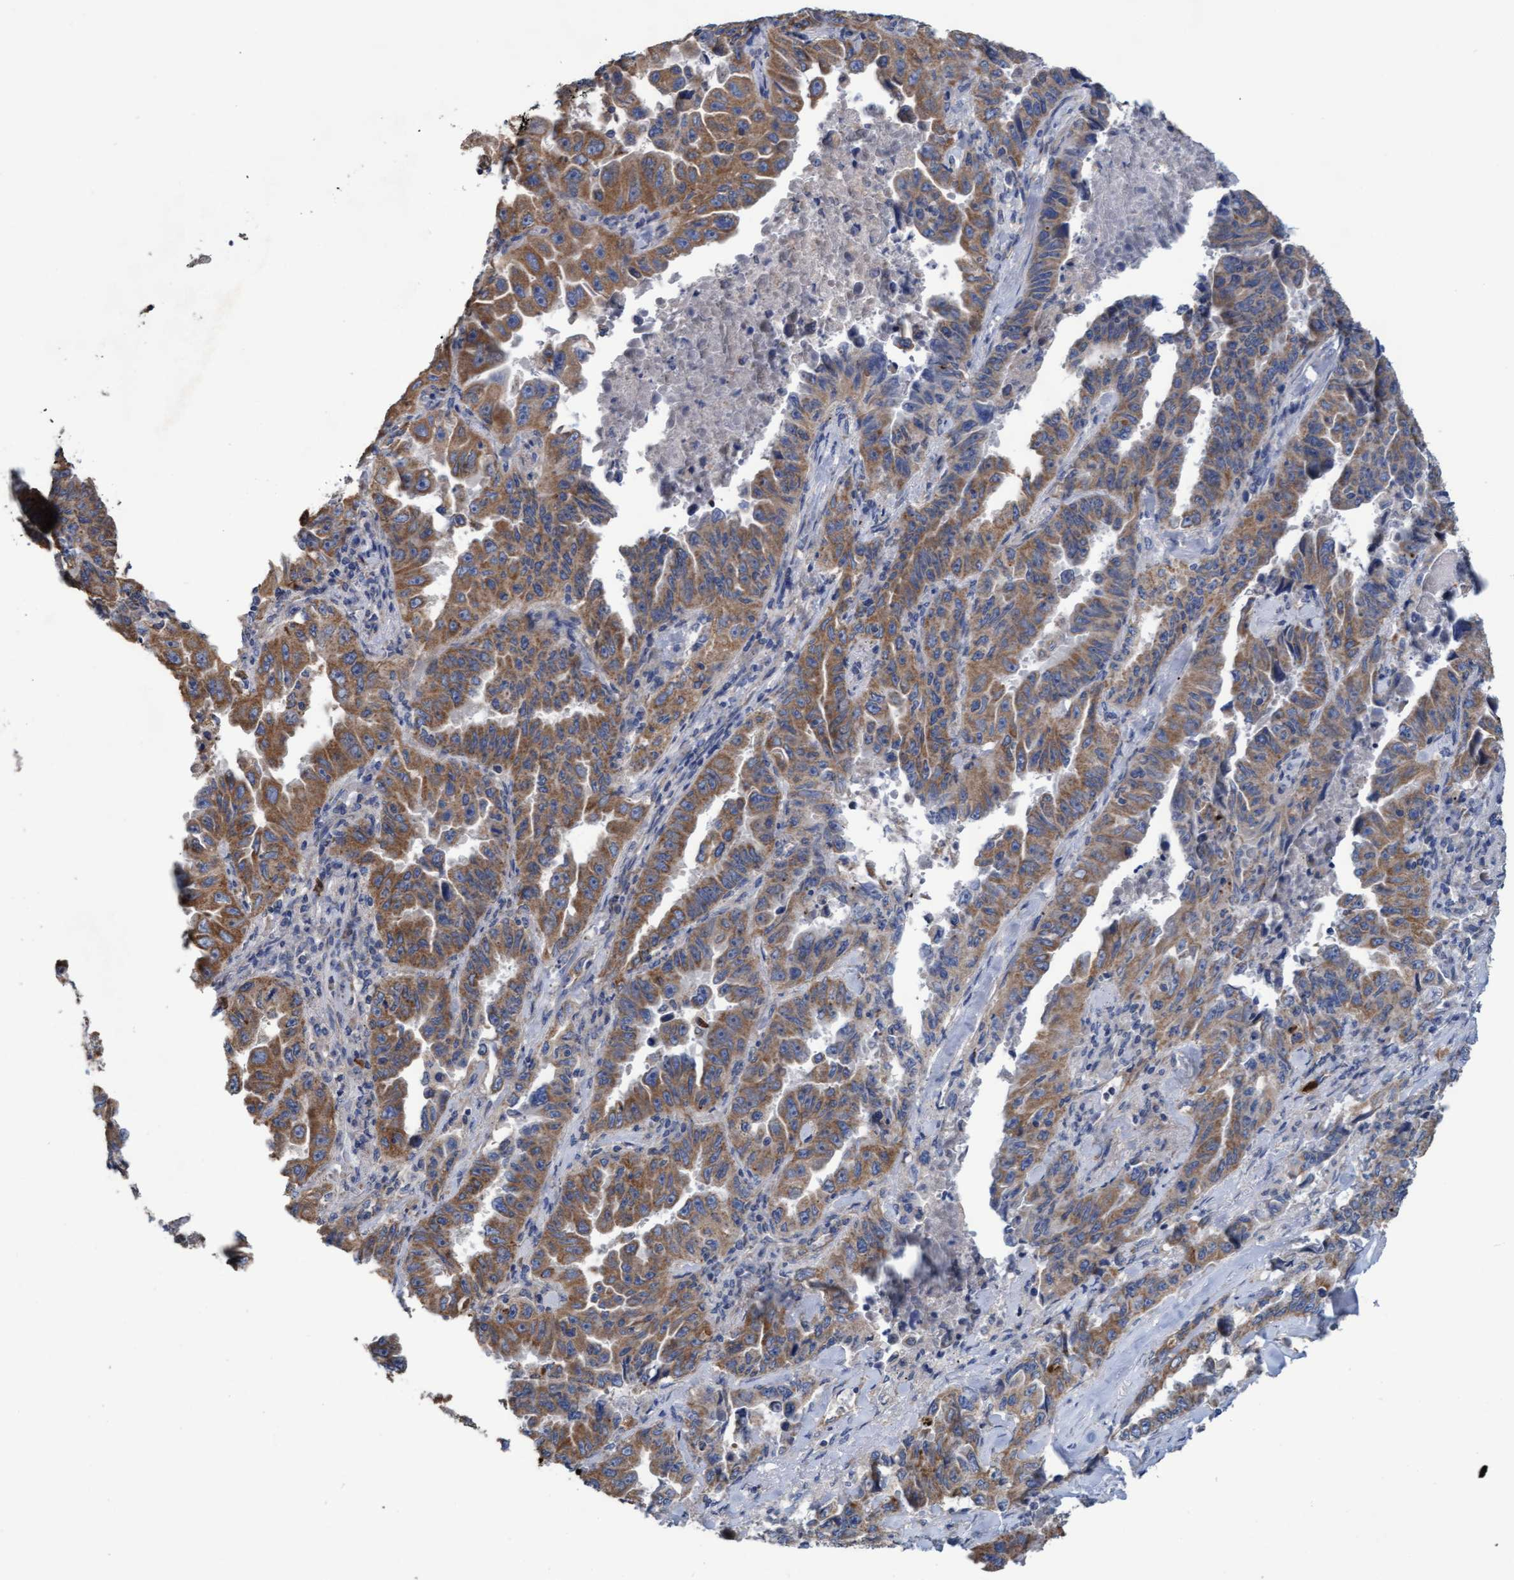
{"staining": {"intensity": "moderate", "quantity": ">75%", "location": "cytoplasmic/membranous"}, "tissue": "lung cancer", "cell_type": "Tumor cells", "image_type": "cancer", "snomed": [{"axis": "morphology", "description": "Adenocarcinoma, NOS"}, {"axis": "topography", "description": "Lung"}], "caption": "High-power microscopy captured an IHC photomicrograph of lung cancer (adenocarcinoma), revealing moderate cytoplasmic/membranous expression in approximately >75% of tumor cells.", "gene": "MRPL38", "patient": {"sex": "female", "age": 51}}